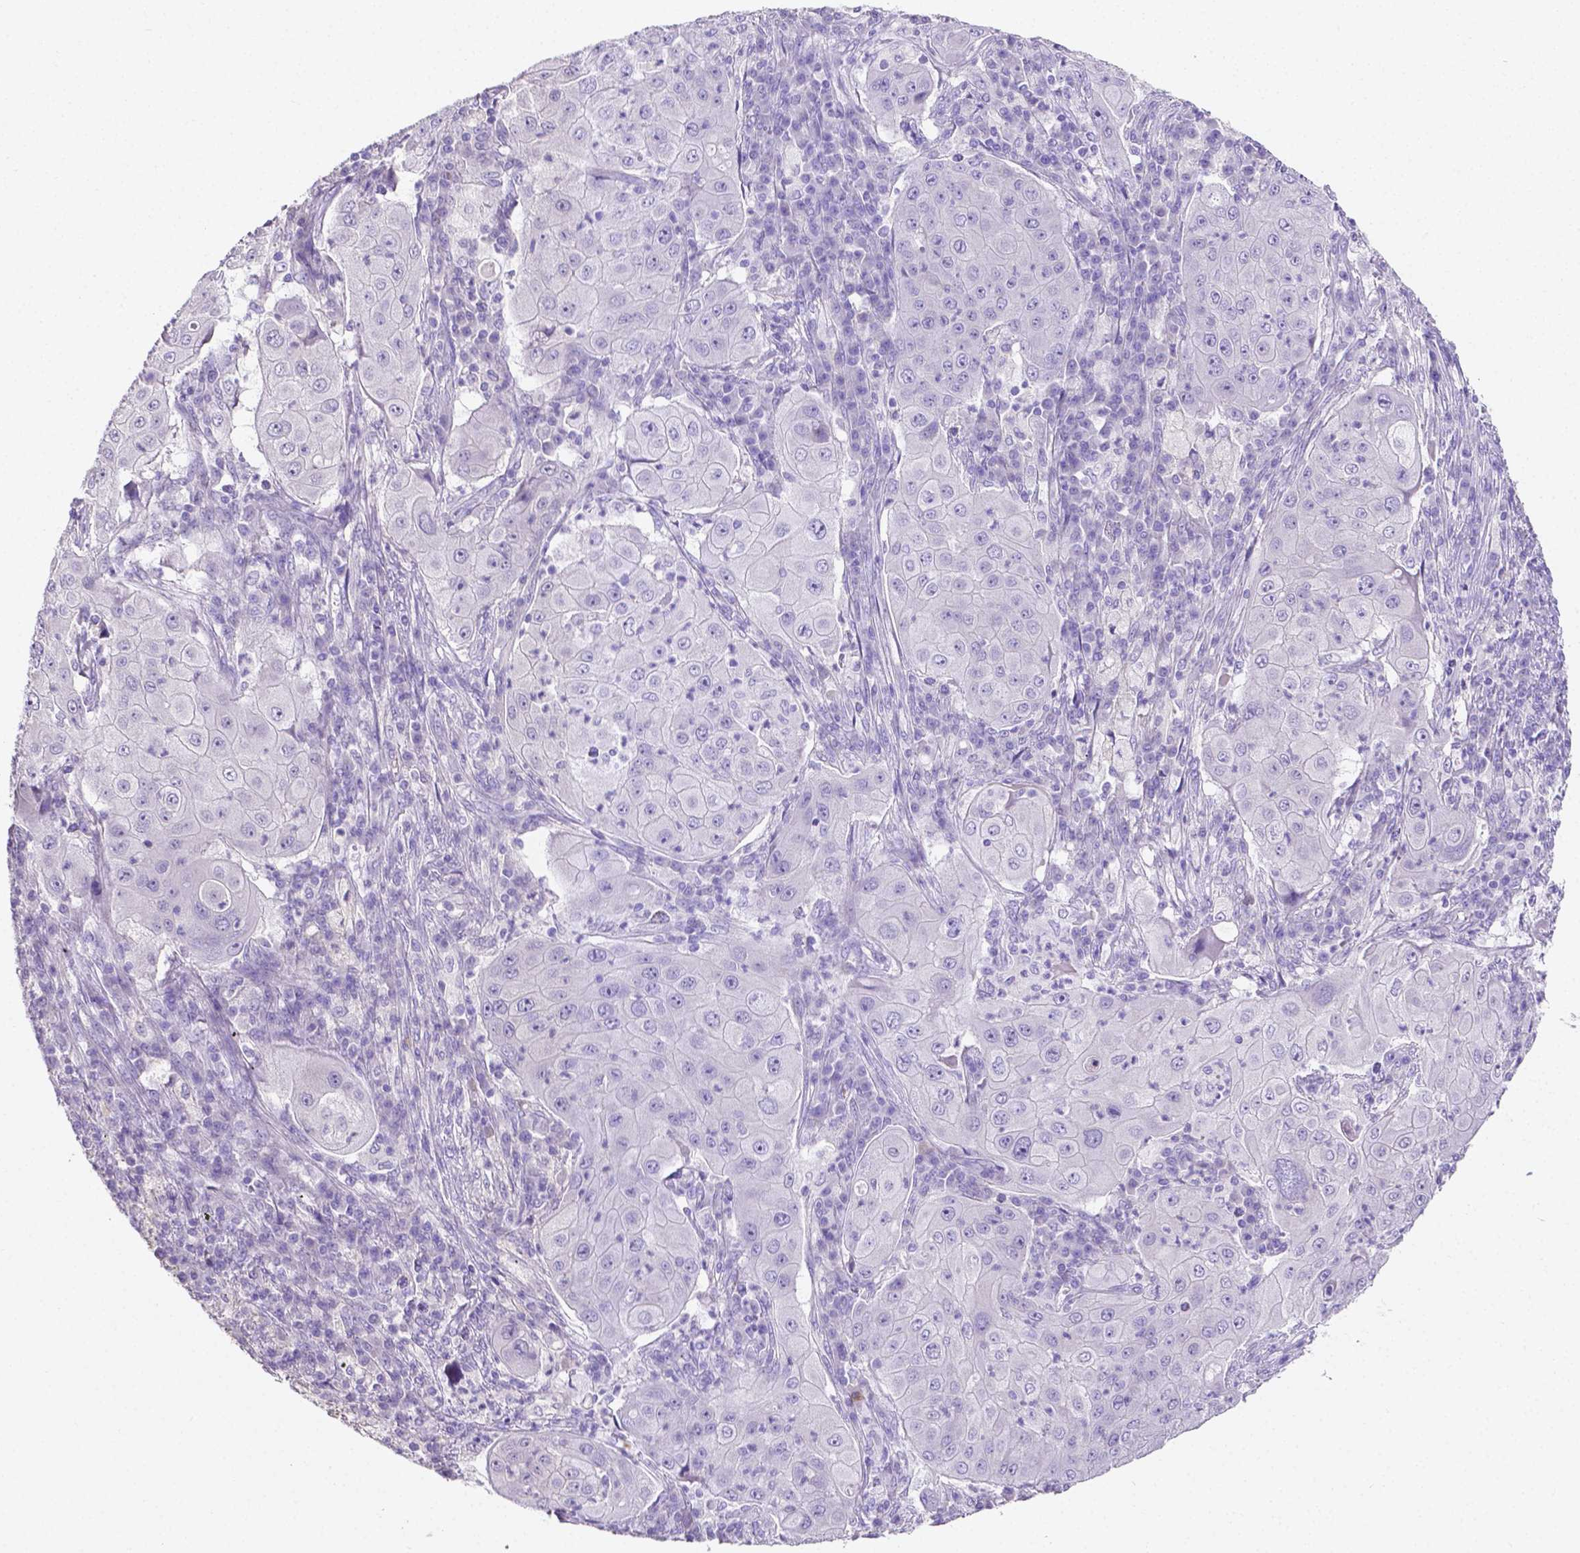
{"staining": {"intensity": "negative", "quantity": "none", "location": "none"}, "tissue": "lung cancer", "cell_type": "Tumor cells", "image_type": "cancer", "snomed": [{"axis": "morphology", "description": "Squamous cell carcinoma, NOS"}, {"axis": "topography", "description": "Lung"}], "caption": "The immunohistochemistry (IHC) micrograph has no significant expression in tumor cells of lung cancer tissue.", "gene": "SLC22A2", "patient": {"sex": "female", "age": 59}}